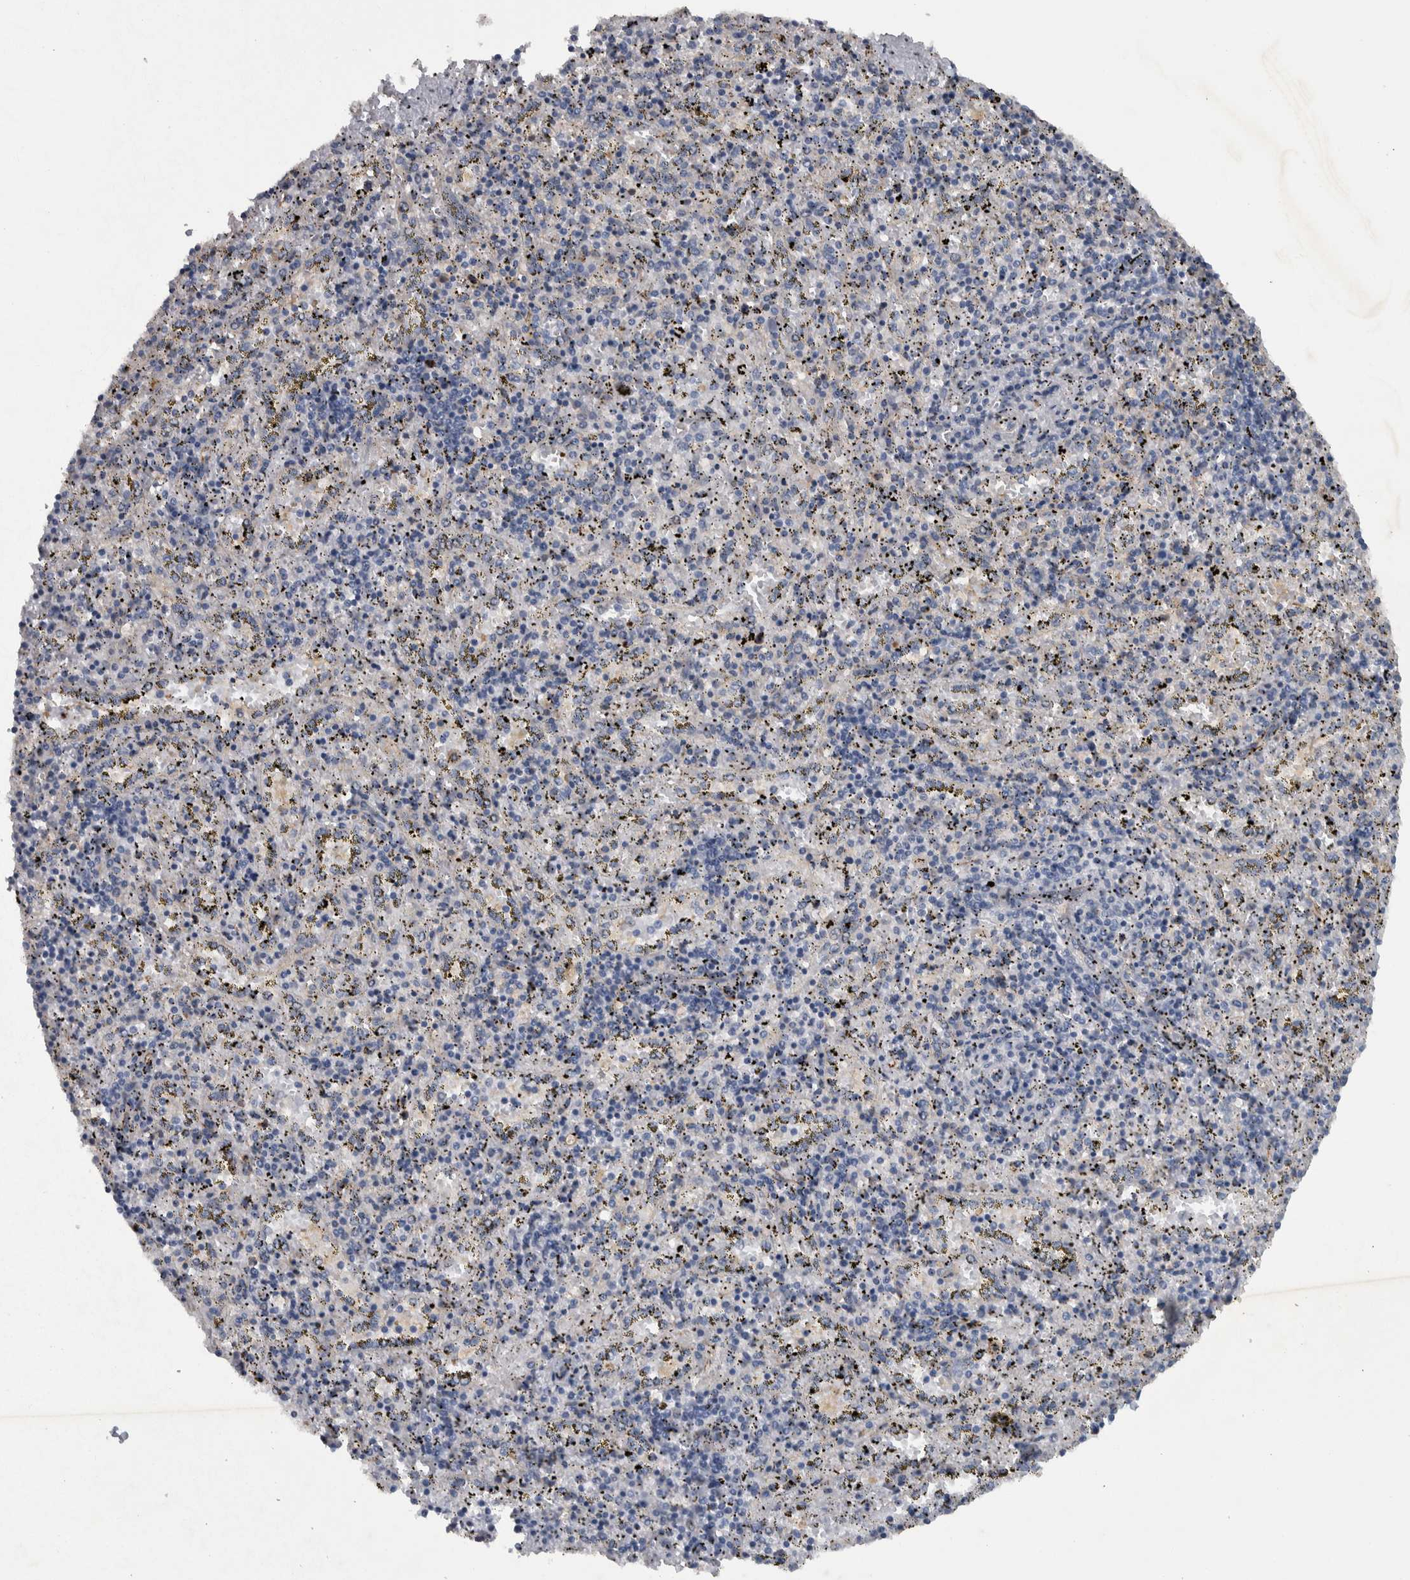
{"staining": {"intensity": "moderate", "quantity": "<25%", "location": "cytoplasmic/membranous"}, "tissue": "spleen", "cell_type": "Cells in red pulp", "image_type": "normal", "snomed": [{"axis": "morphology", "description": "Normal tissue, NOS"}, {"axis": "topography", "description": "Spleen"}], "caption": "Moderate cytoplasmic/membranous protein expression is present in about <25% of cells in red pulp in spleen.", "gene": "NT5C2", "patient": {"sex": "male", "age": 11}}